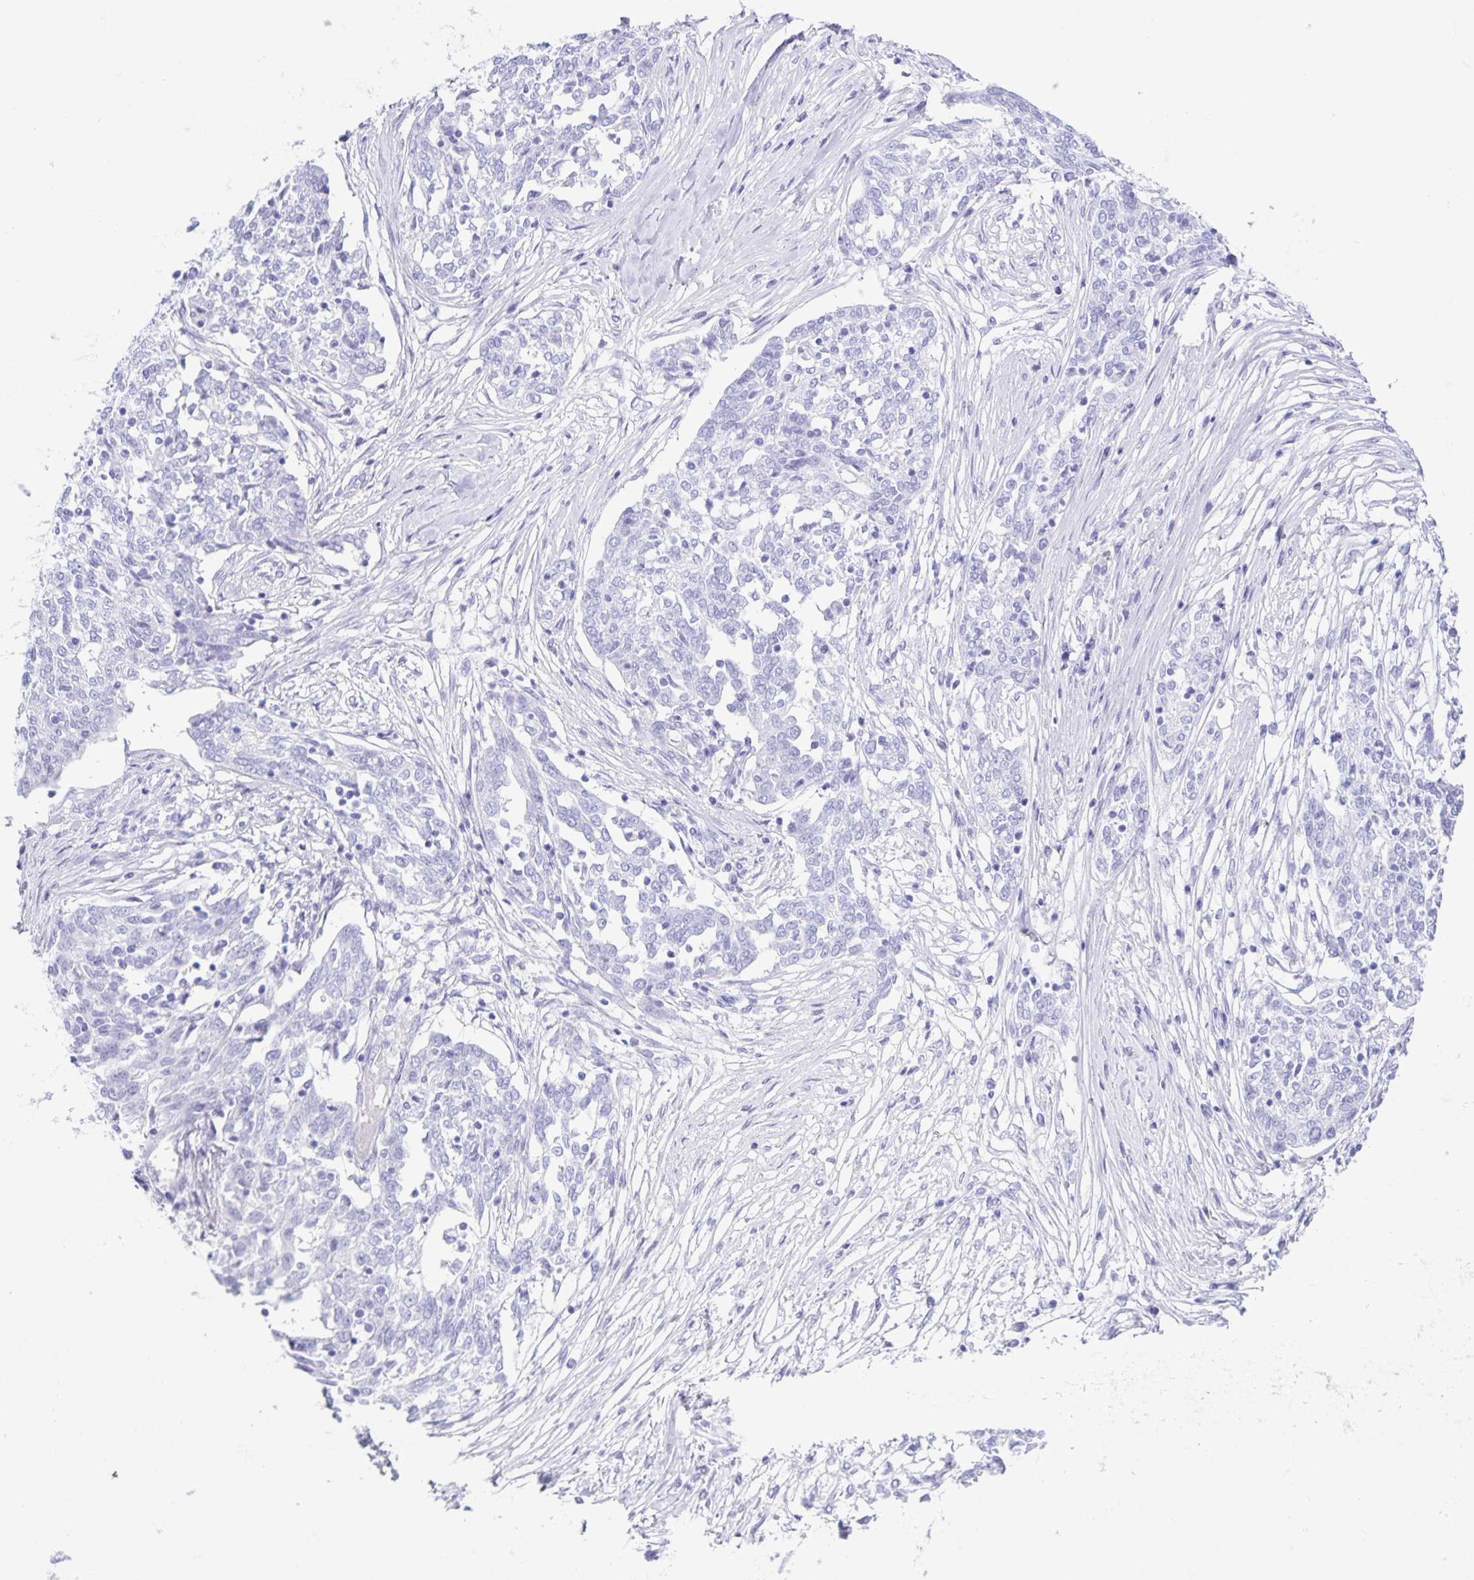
{"staining": {"intensity": "negative", "quantity": "none", "location": "none"}, "tissue": "ovarian cancer", "cell_type": "Tumor cells", "image_type": "cancer", "snomed": [{"axis": "morphology", "description": "Cystadenocarcinoma, serous, NOS"}, {"axis": "topography", "description": "Ovary"}], "caption": "This image is of ovarian serous cystadenocarcinoma stained with immunohistochemistry to label a protein in brown with the nuclei are counter-stained blue. There is no positivity in tumor cells.", "gene": "C12orf56", "patient": {"sex": "female", "age": 67}}